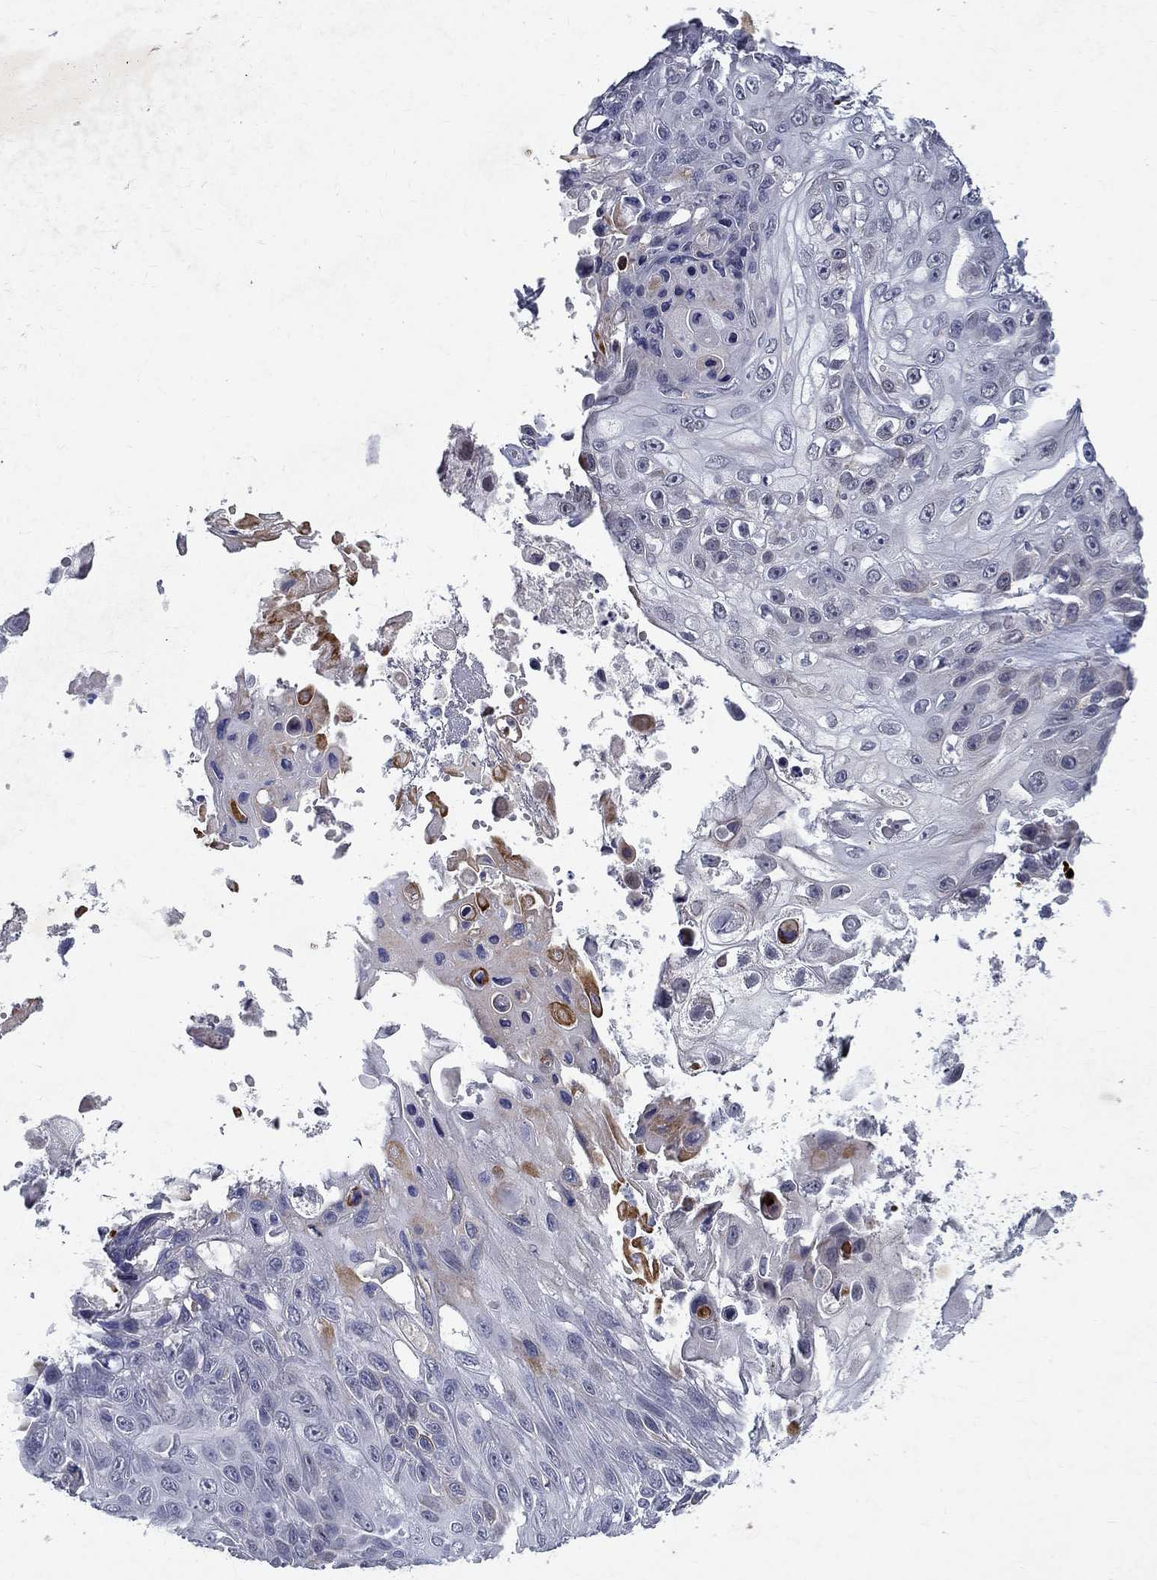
{"staining": {"intensity": "strong", "quantity": "<25%", "location": "cytoplasmic/membranous"}, "tissue": "skin cancer", "cell_type": "Tumor cells", "image_type": "cancer", "snomed": [{"axis": "morphology", "description": "Squamous cell carcinoma, NOS"}, {"axis": "topography", "description": "Skin"}], "caption": "This is an image of IHC staining of skin cancer, which shows strong expression in the cytoplasmic/membranous of tumor cells.", "gene": "RBFOX1", "patient": {"sex": "male", "age": 82}}